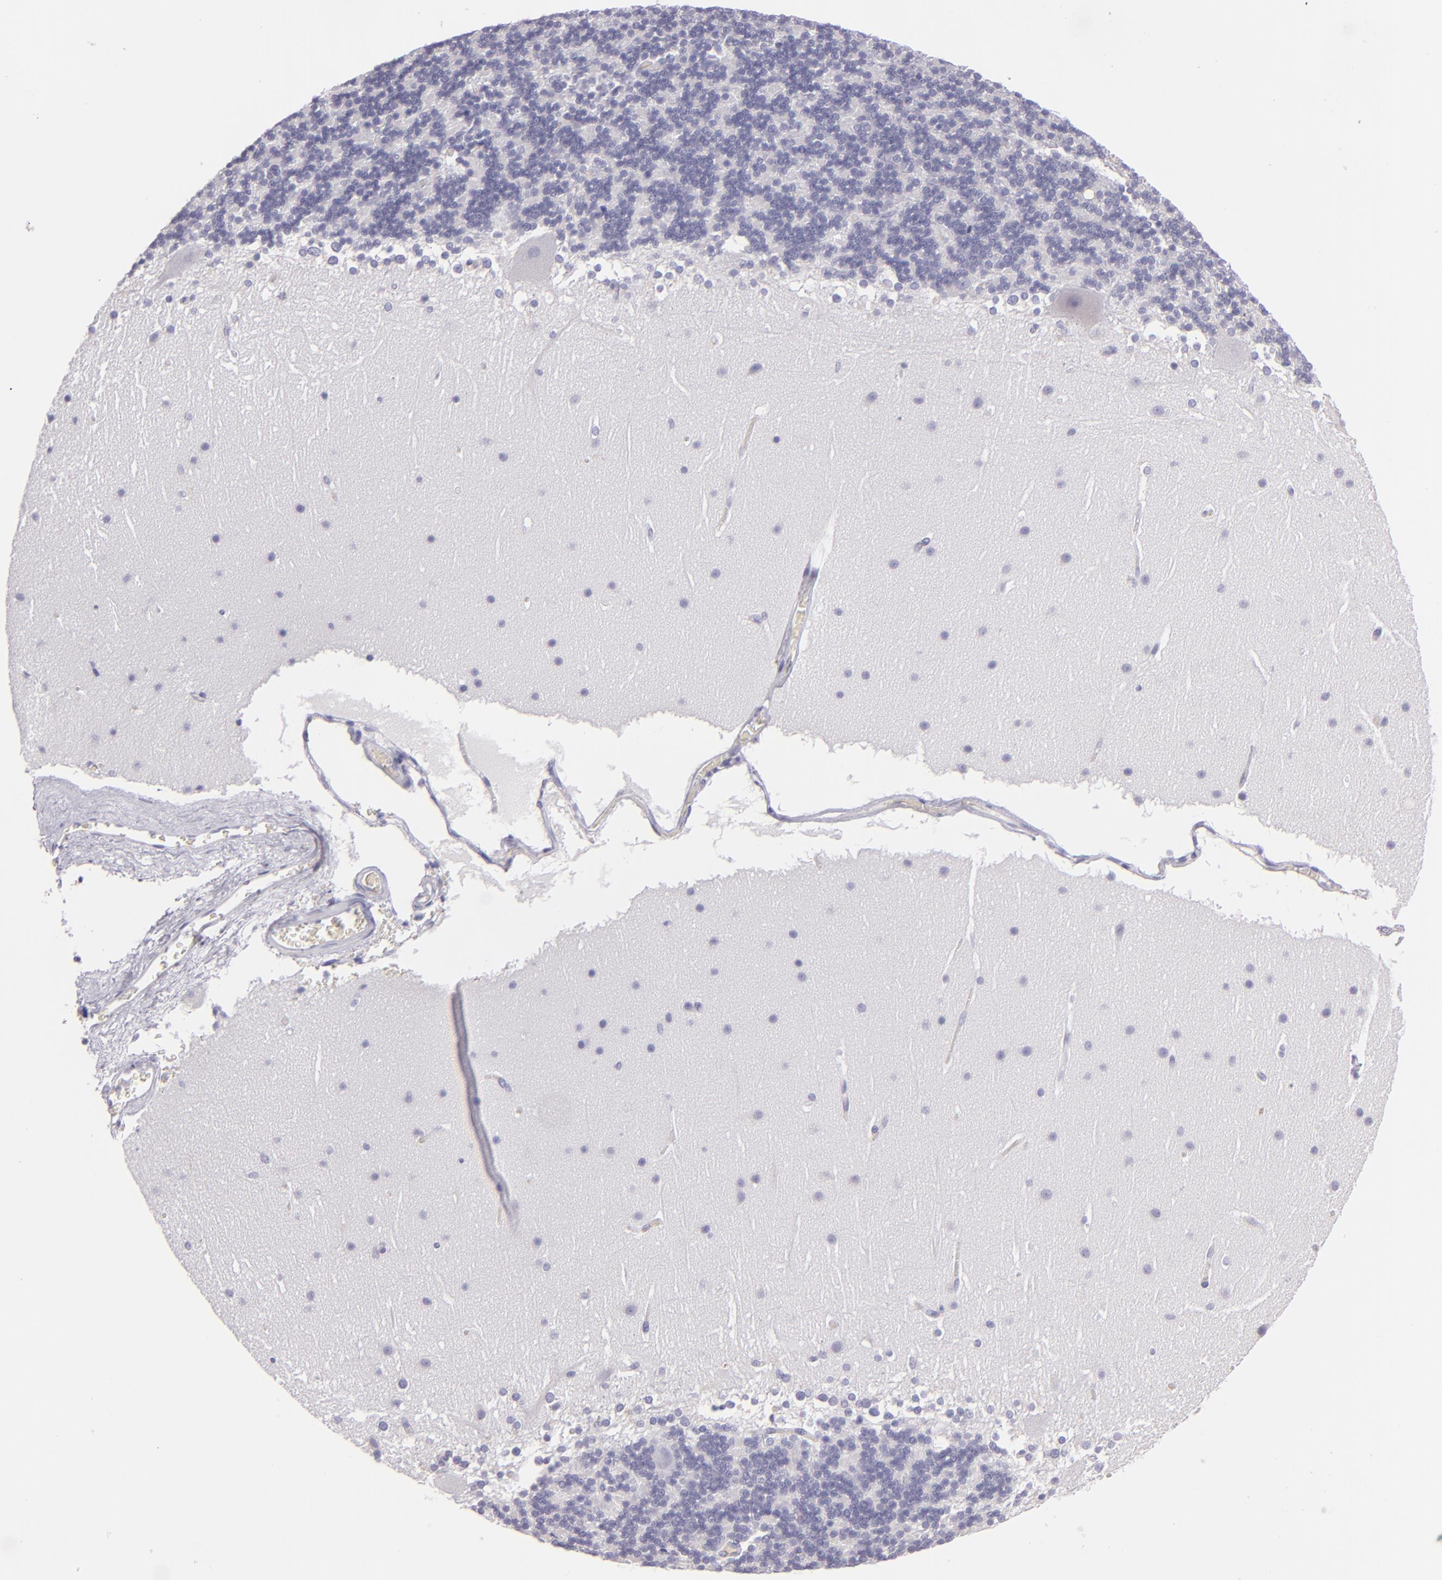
{"staining": {"intensity": "negative", "quantity": "none", "location": "none"}, "tissue": "cerebellum", "cell_type": "Cells in granular layer", "image_type": "normal", "snomed": [{"axis": "morphology", "description": "Normal tissue, NOS"}, {"axis": "topography", "description": "Cerebellum"}], "caption": "Cells in granular layer show no significant positivity in benign cerebellum.", "gene": "MUC5AC", "patient": {"sex": "female", "age": 19}}